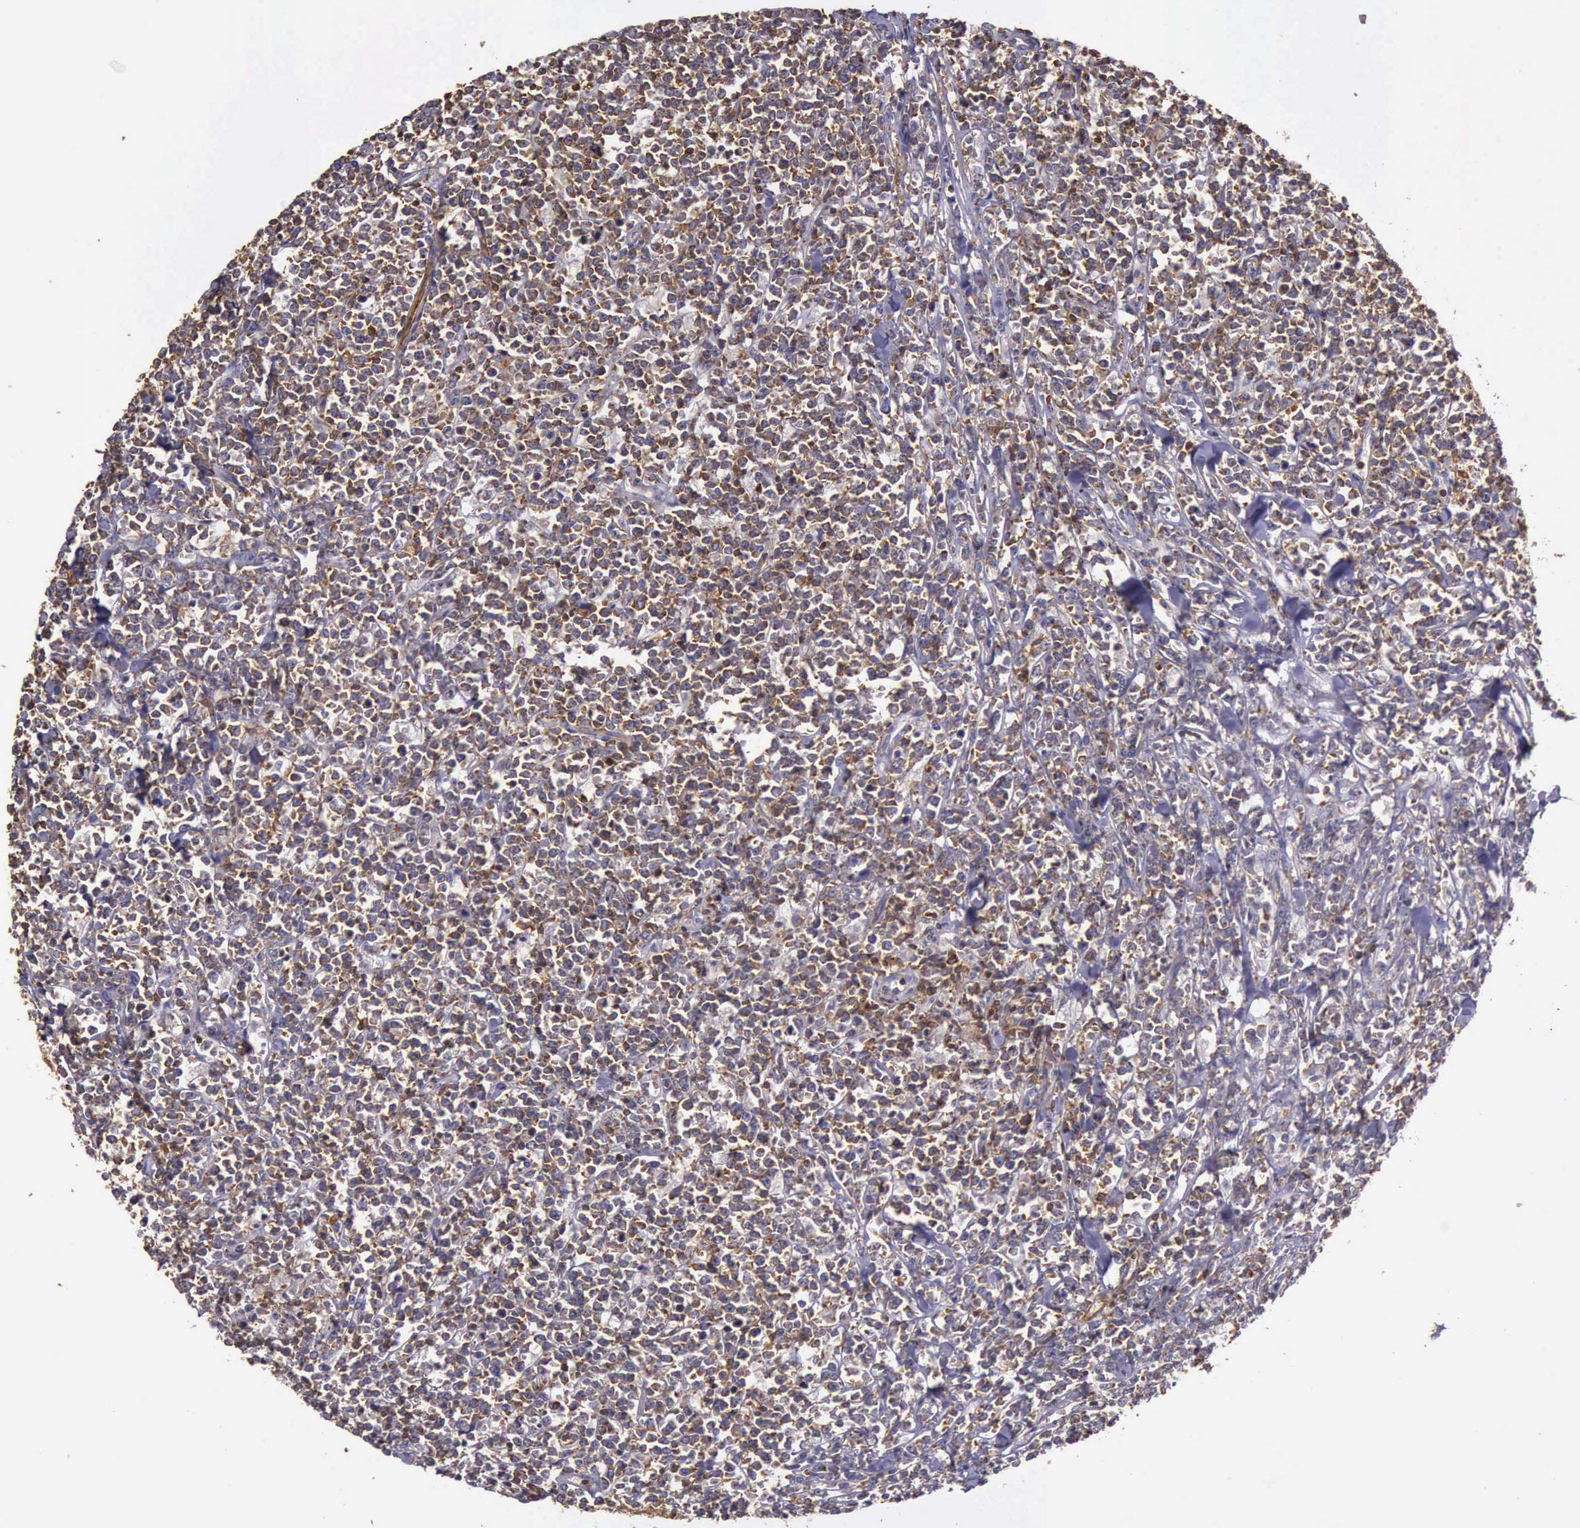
{"staining": {"intensity": "moderate", "quantity": ">75%", "location": "cytoplasmic/membranous"}, "tissue": "lymphoma", "cell_type": "Tumor cells", "image_type": "cancer", "snomed": [{"axis": "morphology", "description": "Malignant lymphoma, non-Hodgkin's type, High grade"}, {"axis": "topography", "description": "Small intestine"}, {"axis": "topography", "description": "Colon"}], "caption": "Immunohistochemistry (IHC) histopathology image of human malignant lymphoma, non-Hodgkin's type (high-grade) stained for a protein (brown), which exhibits medium levels of moderate cytoplasmic/membranous expression in about >75% of tumor cells.", "gene": "ARHGAP4", "patient": {"sex": "male", "age": 8}}